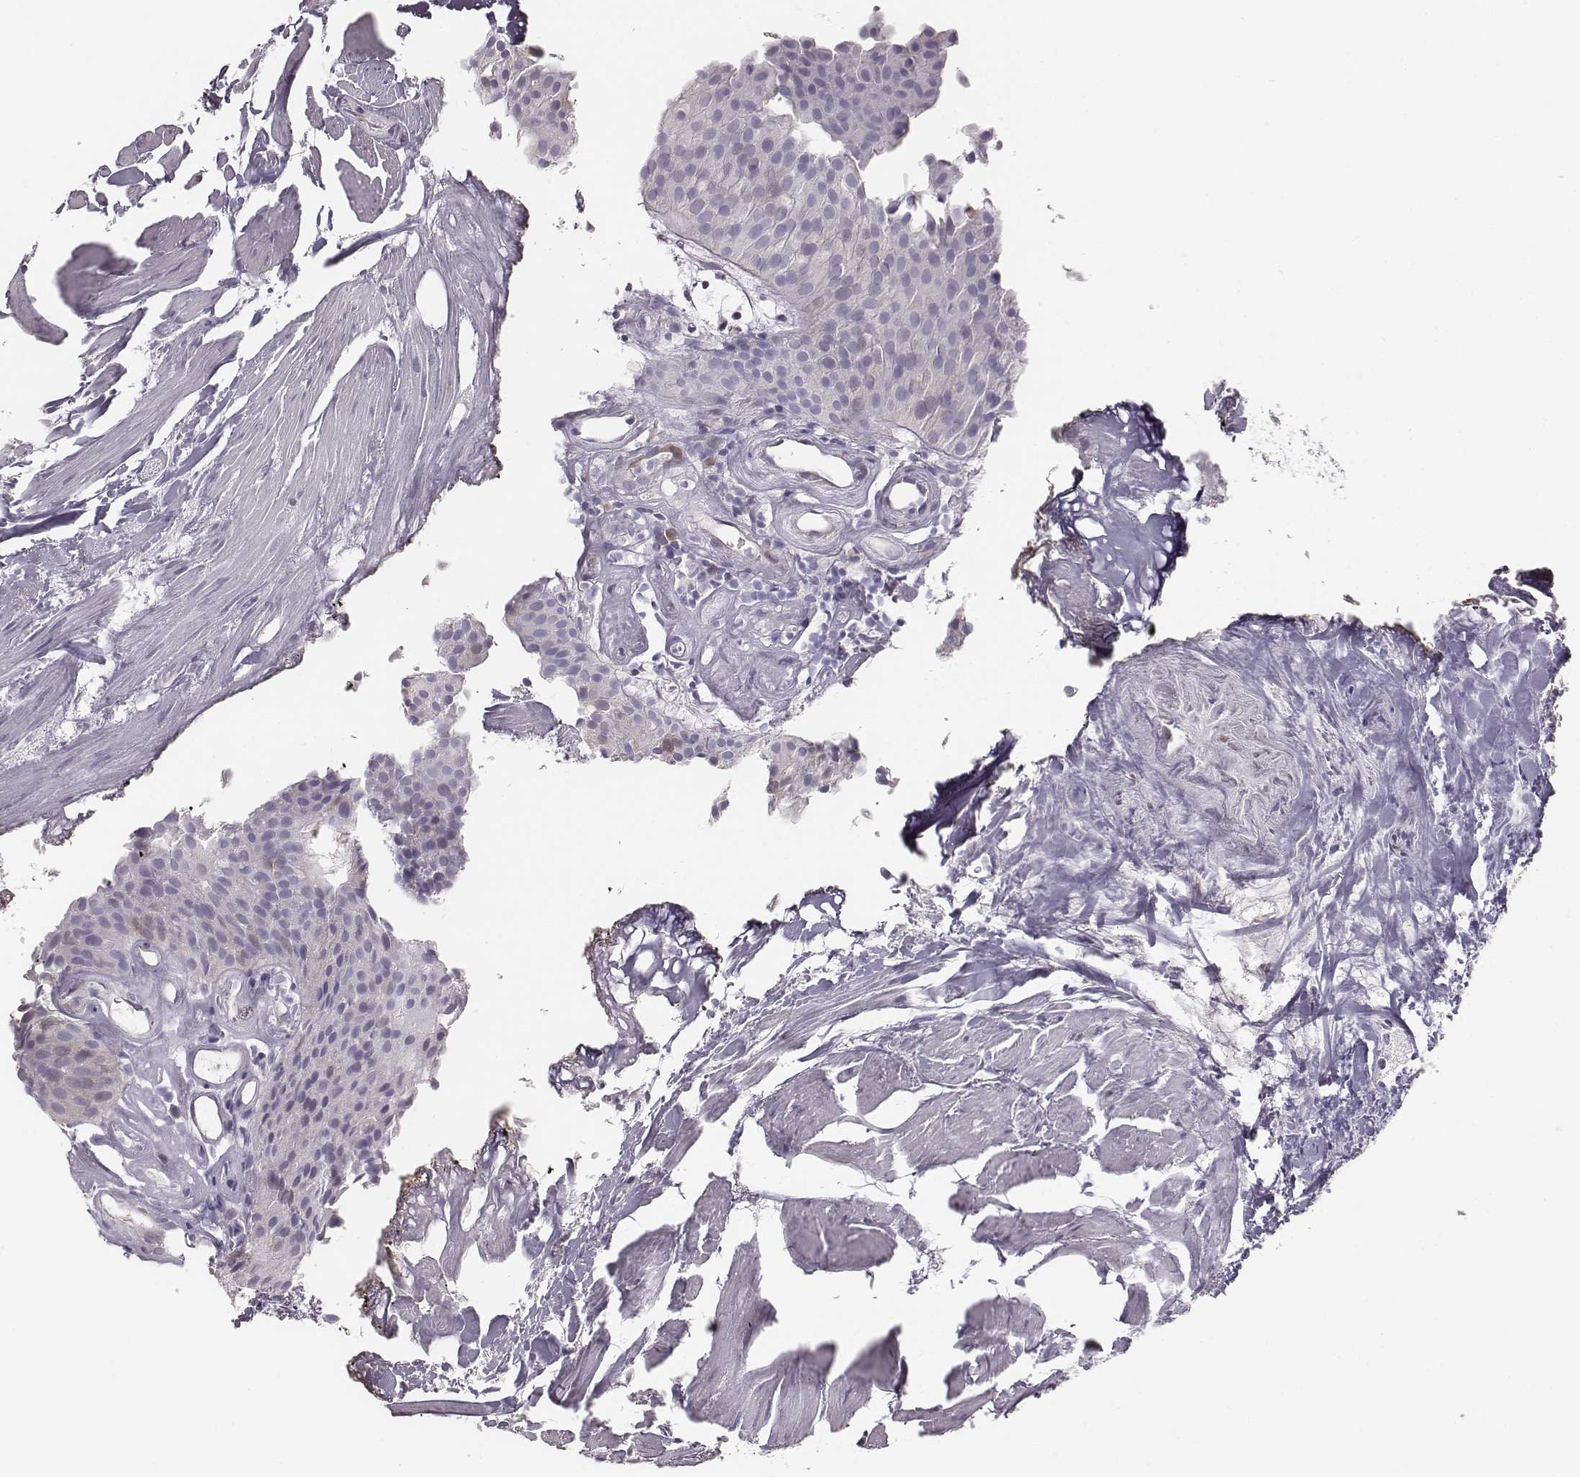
{"staining": {"intensity": "negative", "quantity": "none", "location": "none"}, "tissue": "urothelial cancer", "cell_type": "Tumor cells", "image_type": "cancer", "snomed": [{"axis": "morphology", "description": "Urothelial carcinoma, Low grade"}, {"axis": "topography", "description": "Urinary bladder"}], "caption": "High power microscopy photomicrograph of an IHC micrograph of urothelial cancer, revealing no significant positivity in tumor cells. (Immunohistochemistry, brightfield microscopy, high magnification).", "gene": "PBK", "patient": {"sex": "female", "age": 87}}